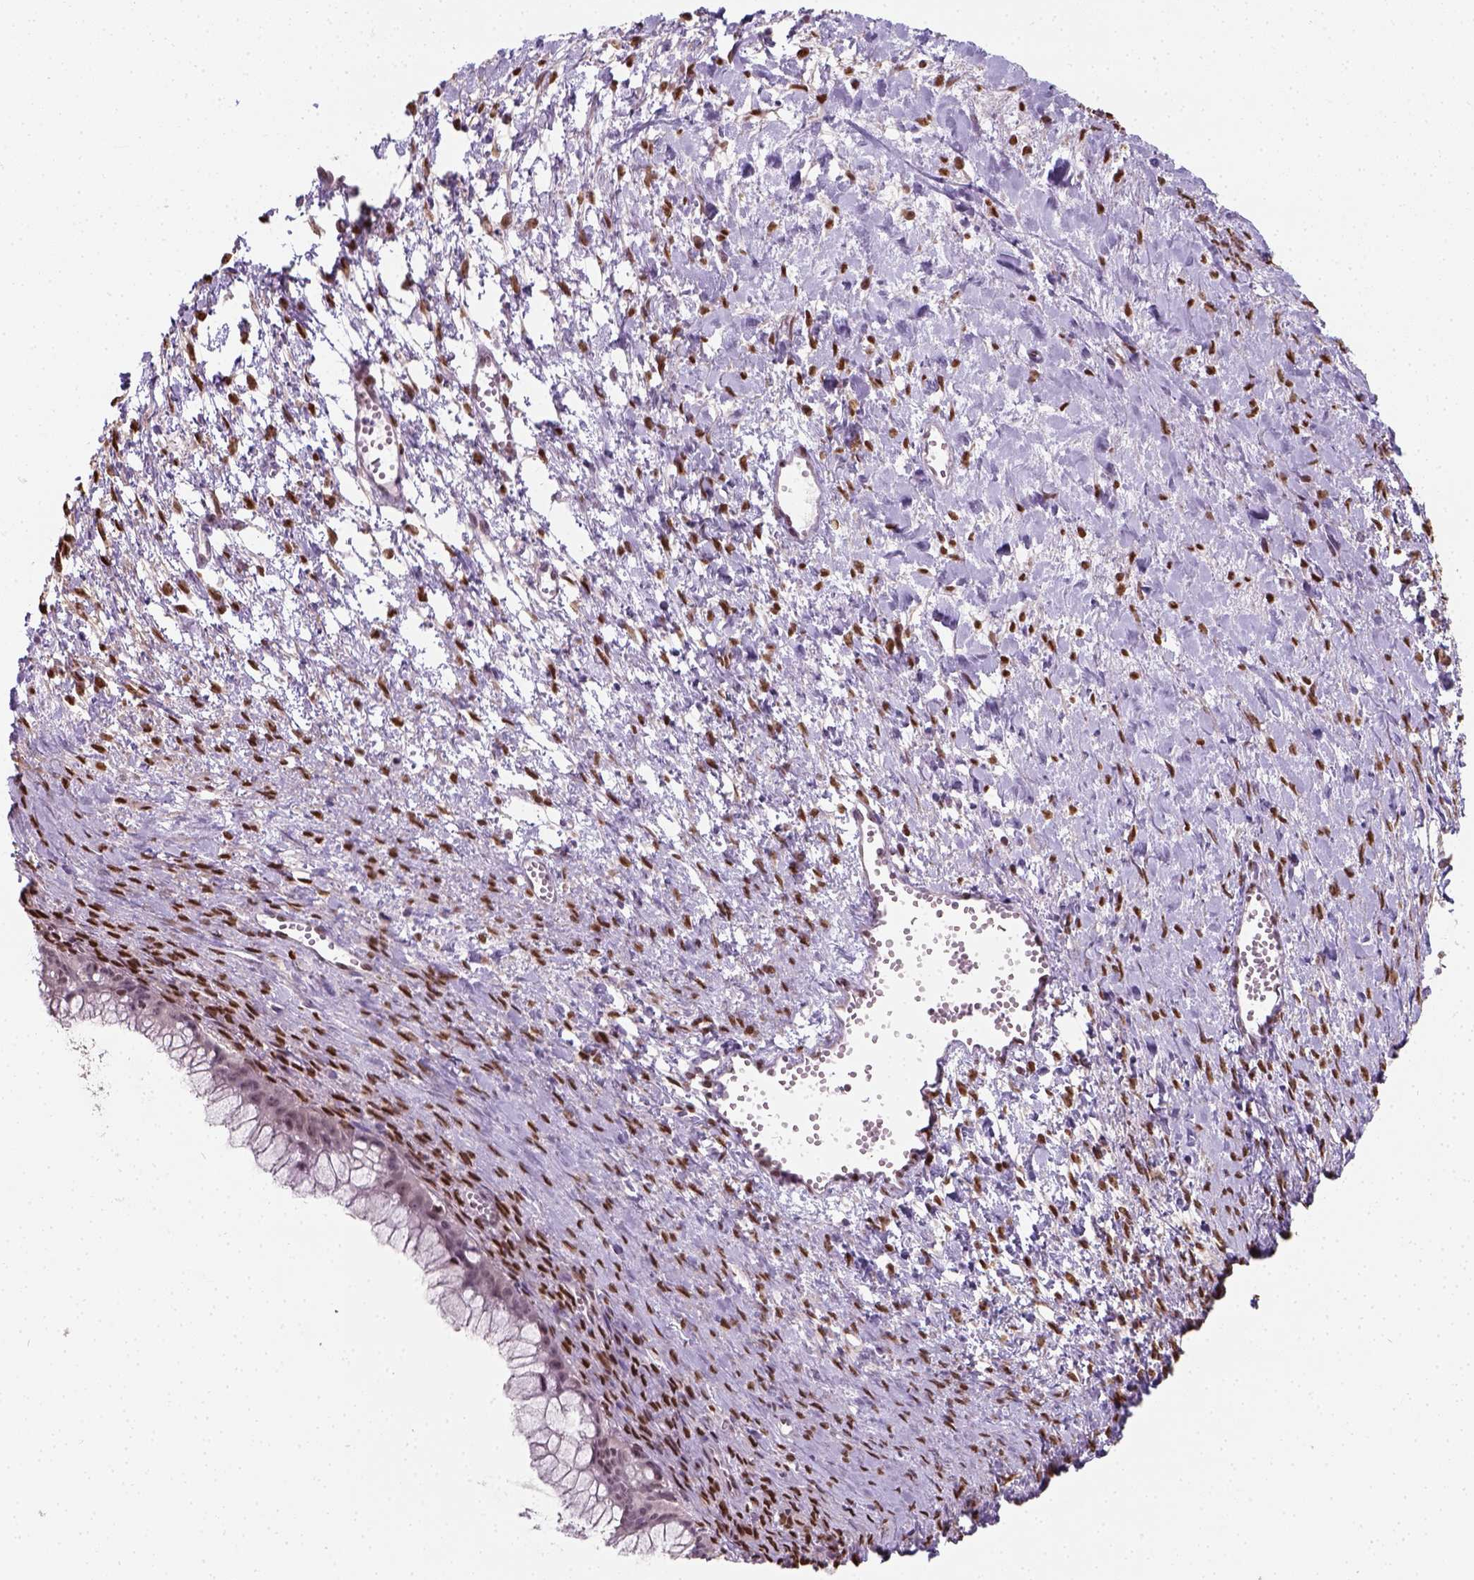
{"staining": {"intensity": "negative", "quantity": "none", "location": "none"}, "tissue": "ovarian cancer", "cell_type": "Tumor cells", "image_type": "cancer", "snomed": [{"axis": "morphology", "description": "Cystadenocarcinoma, mucinous, NOS"}, {"axis": "topography", "description": "Ovary"}], "caption": "The immunohistochemistry micrograph has no significant staining in tumor cells of ovarian mucinous cystadenocarcinoma tissue. The staining is performed using DAB (3,3'-diaminobenzidine) brown chromogen with nuclei counter-stained in using hematoxylin.", "gene": "C1orf112", "patient": {"sex": "female", "age": 41}}